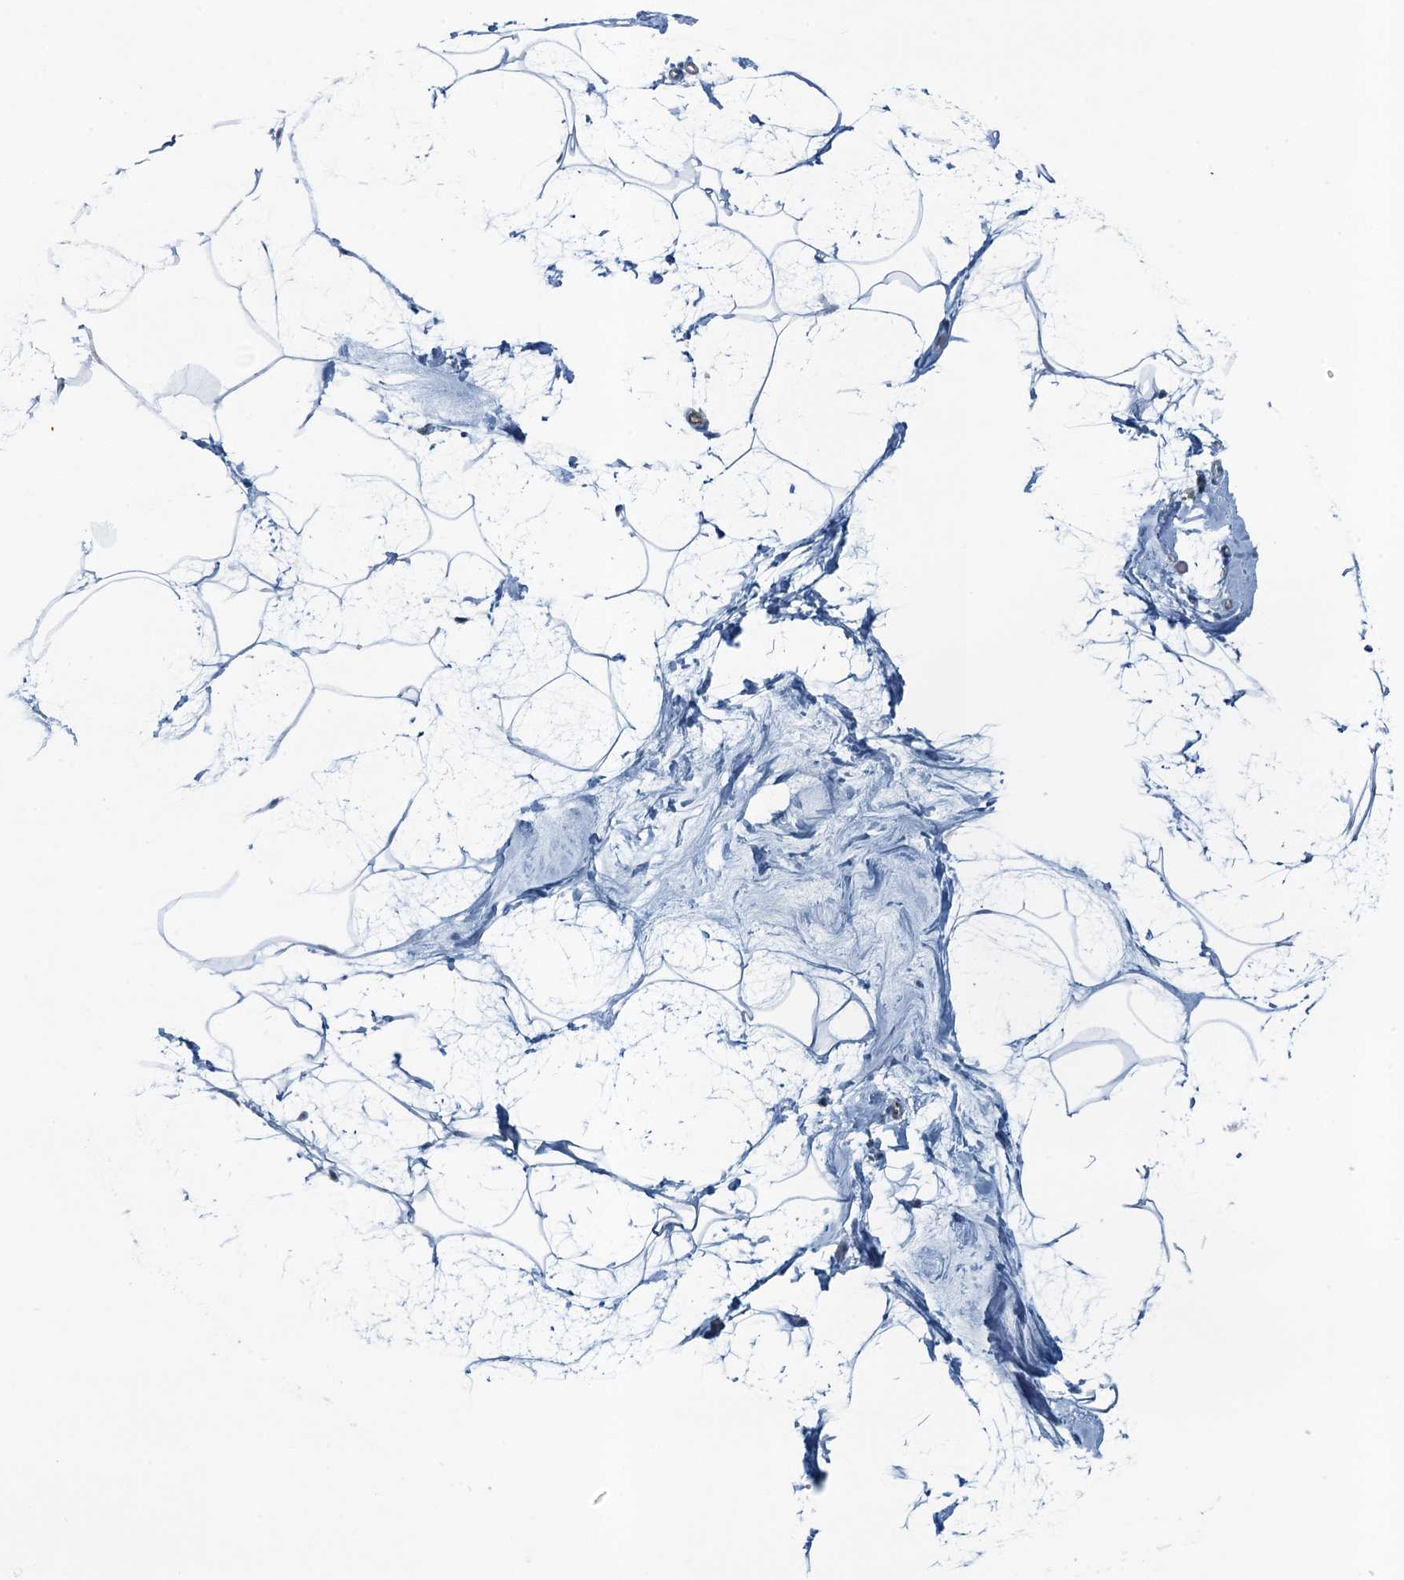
{"staining": {"intensity": "negative", "quantity": "none", "location": "none"}, "tissue": "breast", "cell_type": "Adipocytes", "image_type": "normal", "snomed": [{"axis": "morphology", "description": "Normal tissue, NOS"}, {"axis": "topography", "description": "Breast"}], "caption": "Adipocytes are negative for brown protein staining in unremarkable breast. The staining is performed using DAB (3,3'-diaminobenzidine) brown chromogen with nuclei counter-stained in using hematoxylin.", "gene": "GFOD2", "patient": {"sex": "female", "age": 62}}